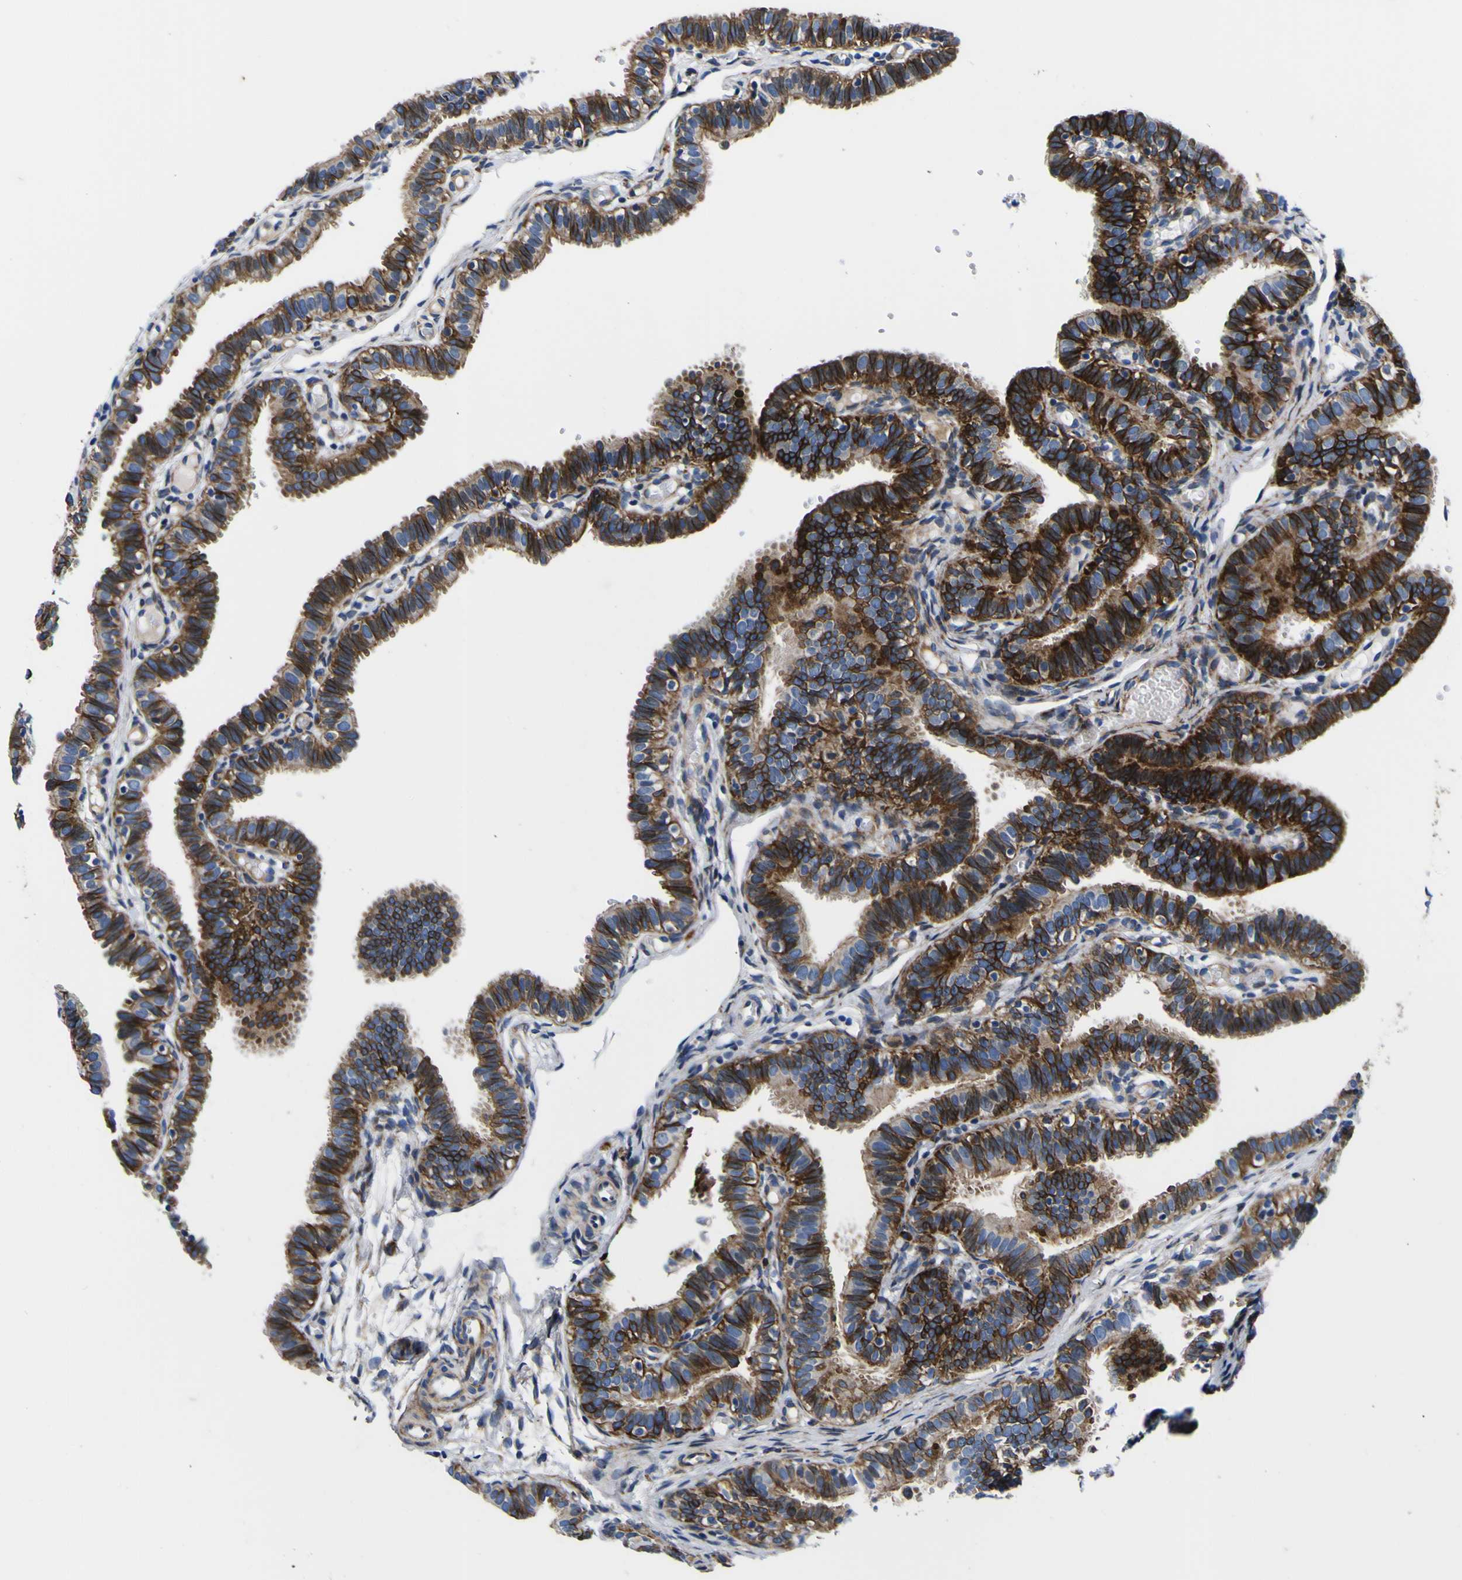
{"staining": {"intensity": "strong", "quantity": "25%-75%", "location": "cytoplasmic/membranous"}, "tissue": "fallopian tube", "cell_type": "Glandular cells", "image_type": "normal", "snomed": [{"axis": "morphology", "description": "Normal tissue, NOS"}, {"axis": "topography", "description": "Fallopian tube"}, {"axis": "topography", "description": "Placenta"}], "caption": "Immunohistochemical staining of unremarkable fallopian tube reveals strong cytoplasmic/membranous protein positivity in approximately 25%-75% of glandular cells. The staining was performed using DAB (3,3'-diaminobenzidine), with brown indicating positive protein expression. Nuclei are stained blue with hematoxylin.", "gene": "SCD", "patient": {"sex": "female", "age": 34}}